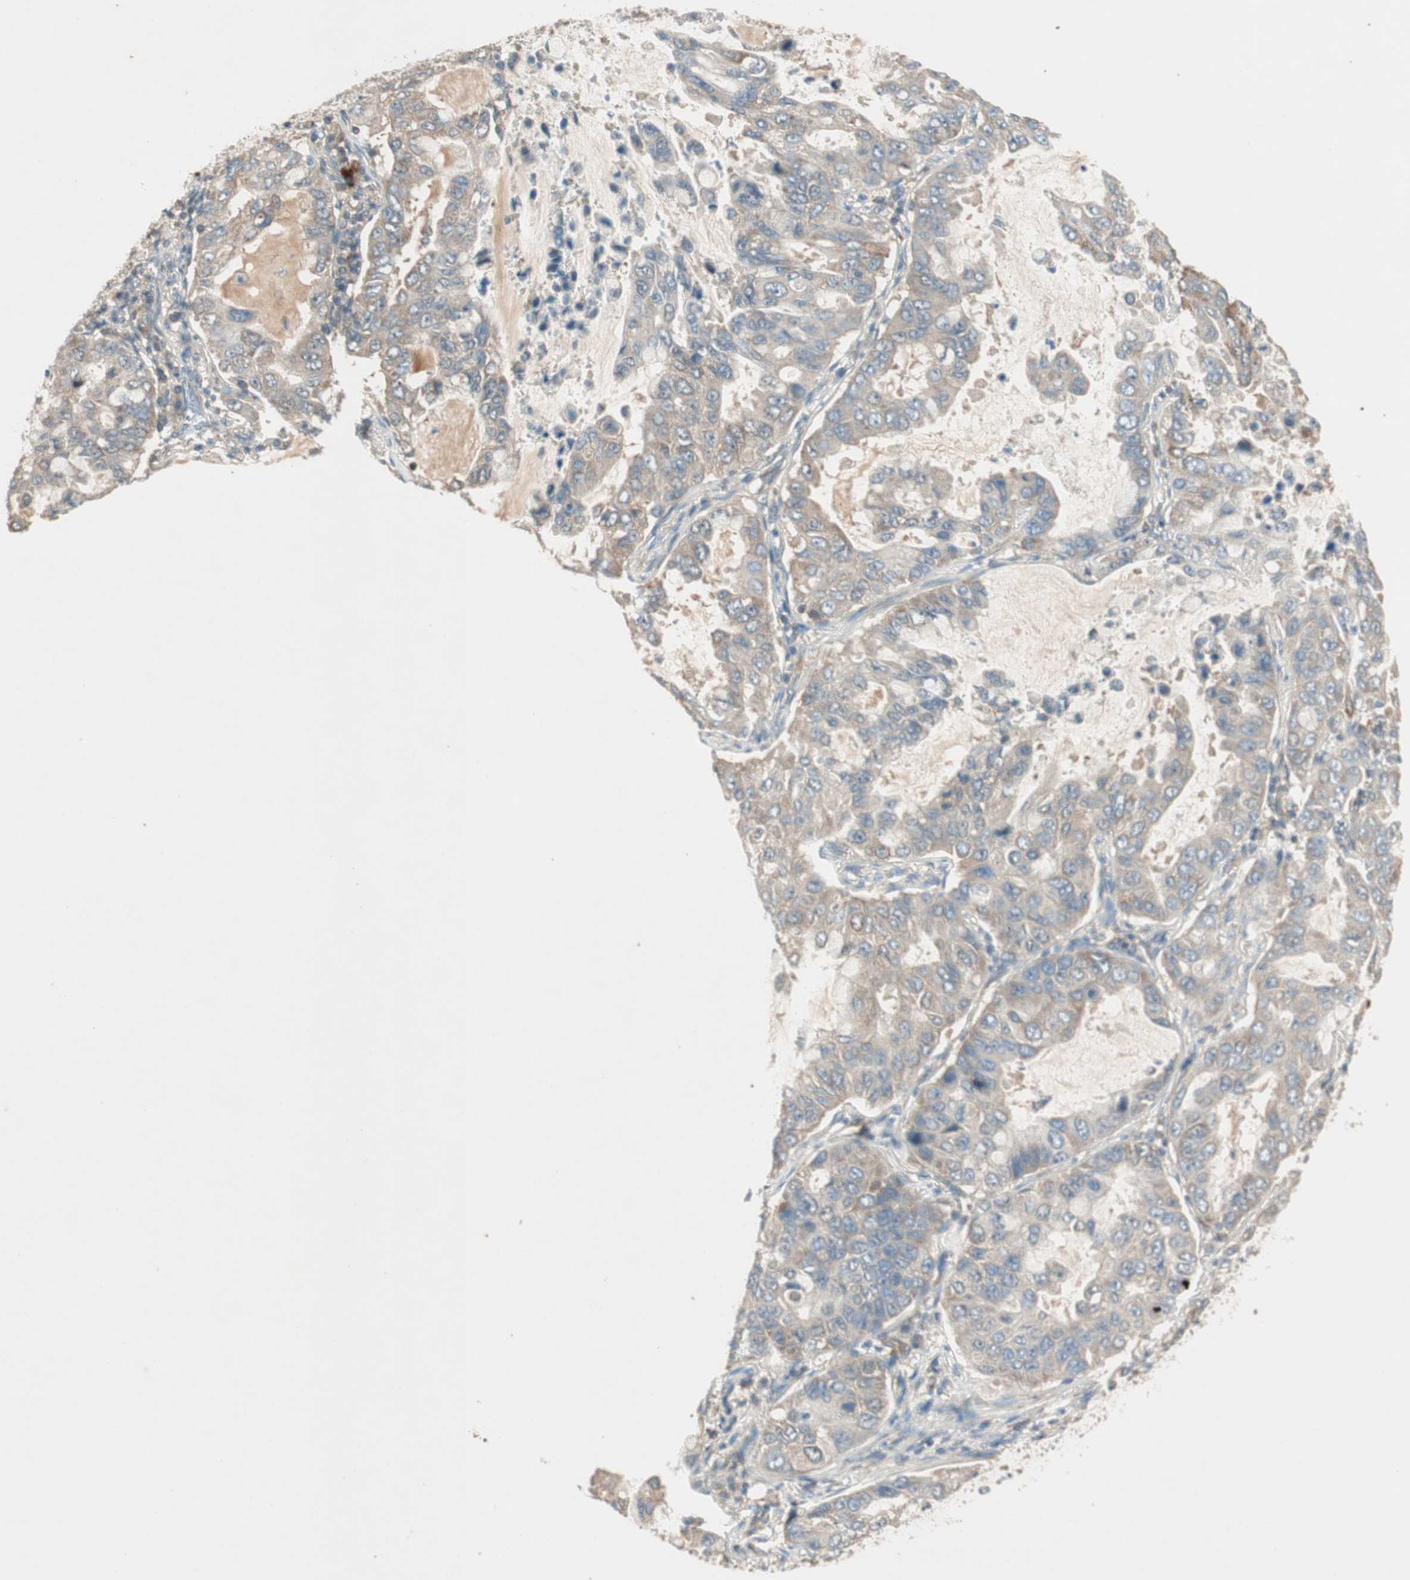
{"staining": {"intensity": "moderate", "quantity": ">75%", "location": "cytoplasmic/membranous"}, "tissue": "lung cancer", "cell_type": "Tumor cells", "image_type": "cancer", "snomed": [{"axis": "morphology", "description": "Adenocarcinoma, NOS"}, {"axis": "topography", "description": "Lung"}], "caption": "IHC of human lung cancer (adenocarcinoma) displays medium levels of moderate cytoplasmic/membranous positivity in approximately >75% of tumor cells.", "gene": "CC2D1A", "patient": {"sex": "male", "age": 64}}